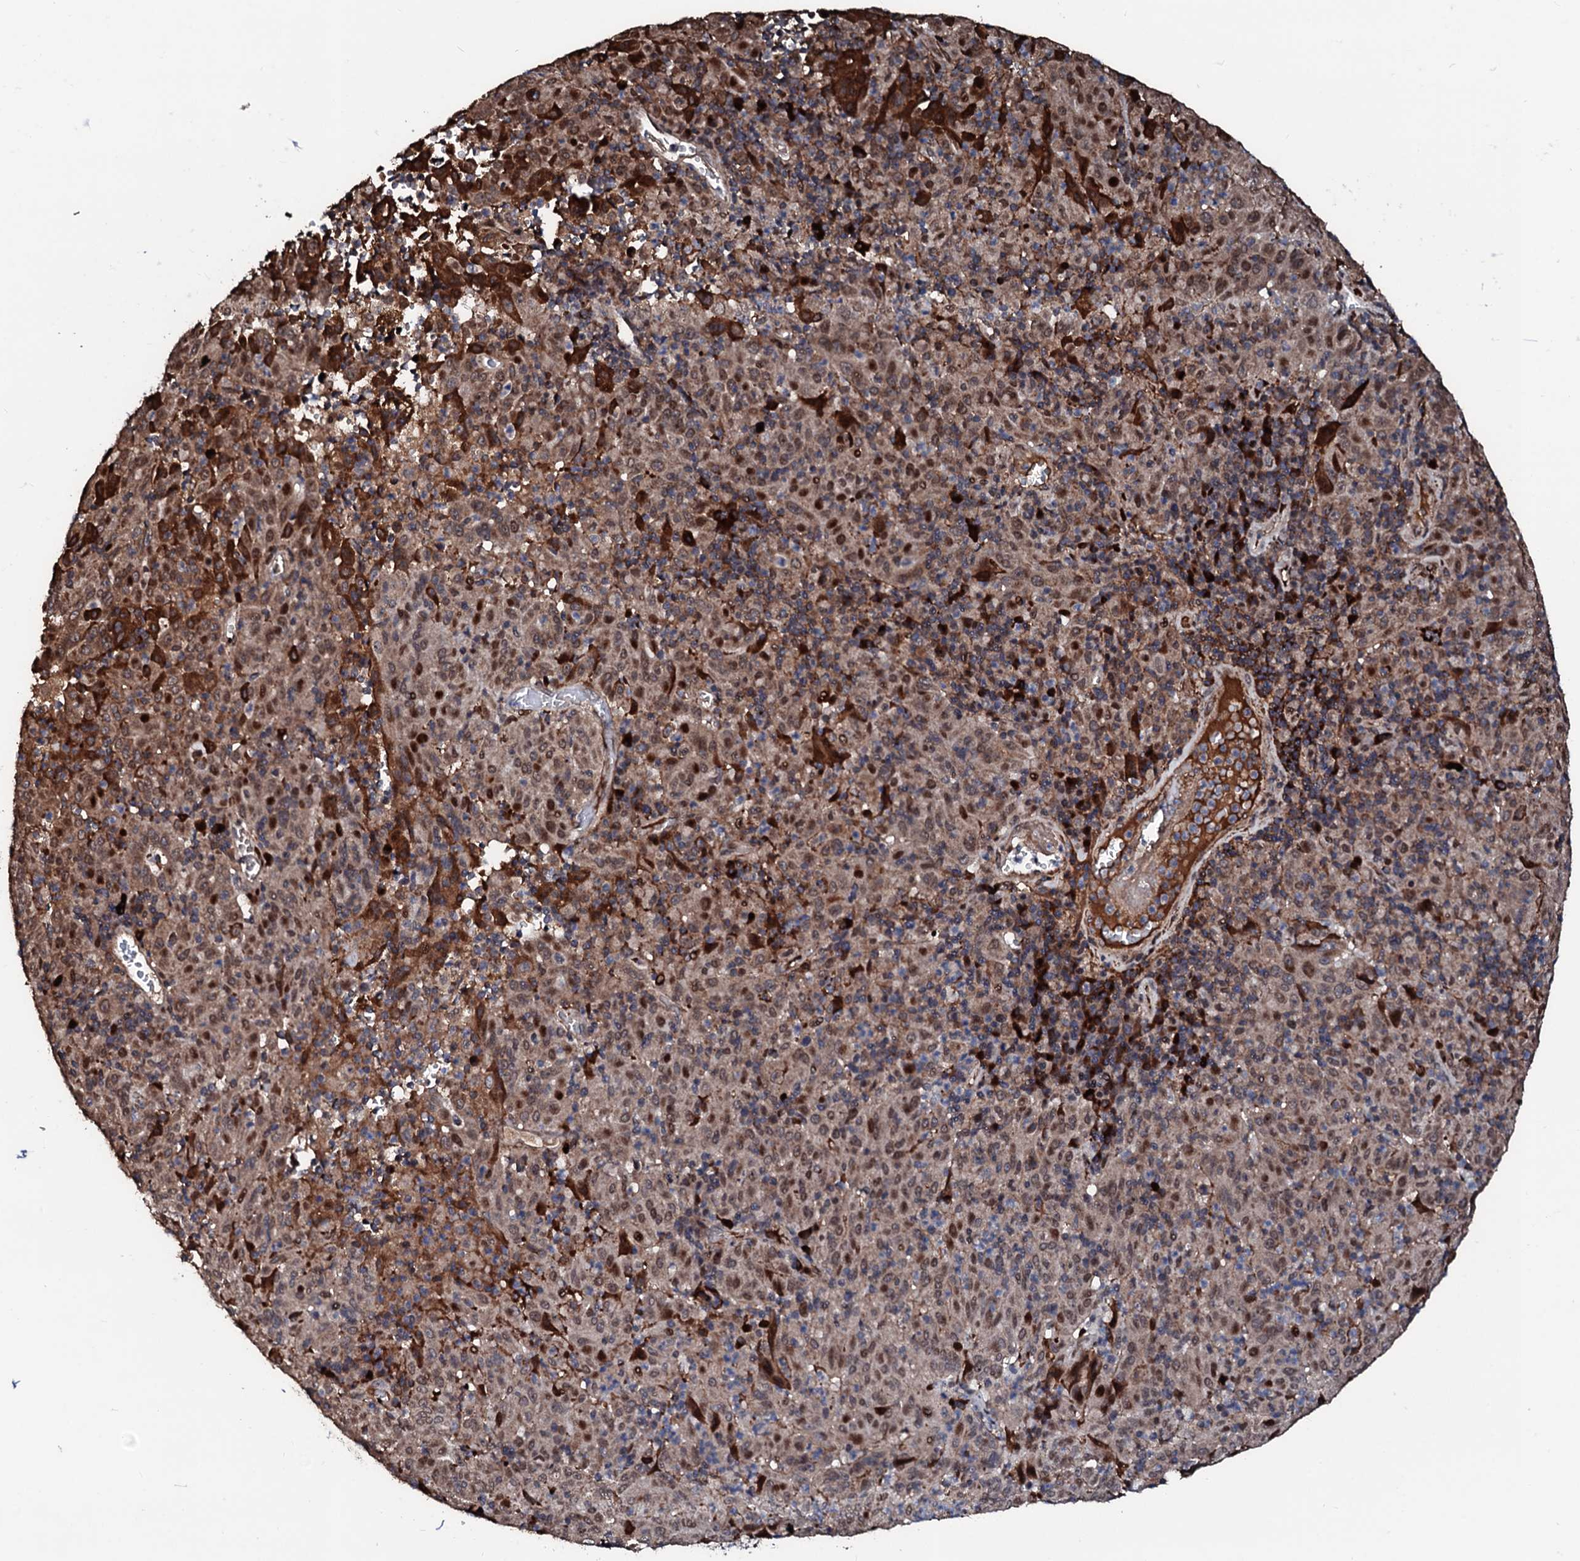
{"staining": {"intensity": "moderate", "quantity": ">75%", "location": "cytoplasmic/membranous,nuclear"}, "tissue": "pancreatic cancer", "cell_type": "Tumor cells", "image_type": "cancer", "snomed": [{"axis": "morphology", "description": "Adenocarcinoma, NOS"}, {"axis": "topography", "description": "Pancreas"}], "caption": "Immunohistochemistry (IHC) of human pancreatic cancer (adenocarcinoma) shows medium levels of moderate cytoplasmic/membranous and nuclear expression in approximately >75% of tumor cells.", "gene": "KIF18A", "patient": {"sex": "male", "age": 63}}